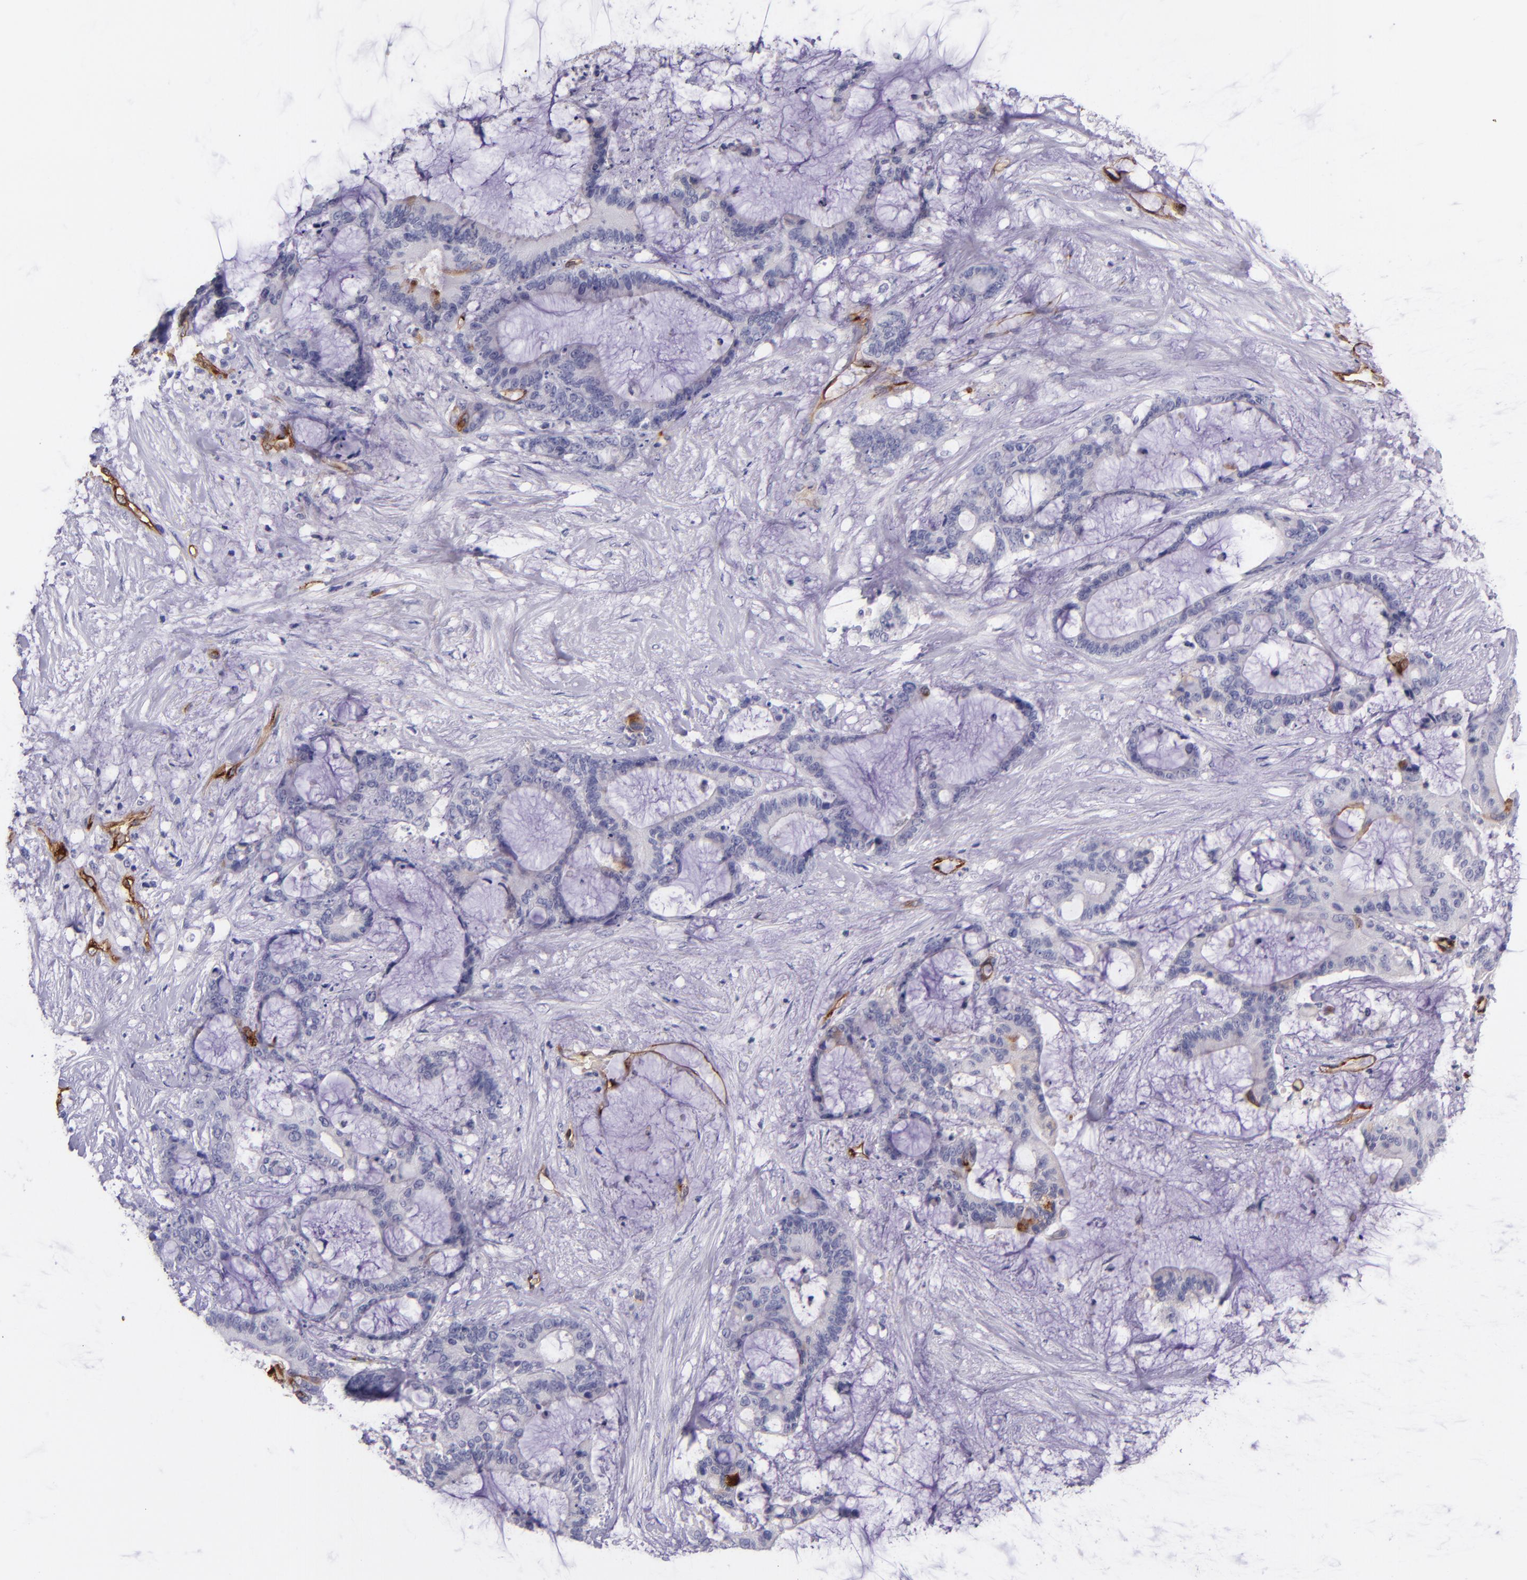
{"staining": {"intensity": "negative", "quantity": "none", "location": "none"}, "tissue": "liver cancer", "cell_type": "Tumor cells", "image_type": "cancer", "snomed": [{"axis": "morphology", "description": "Cholangiocarcinoma"}, {"axis": "topography", "description": "Liver"}], "caption": "DAB immunohistochemical staining of liver cancer (cholangiocarcinoma) displays no significant expression in tumor cells.", "gene": "NOS3", "patient": {"sex": "female", "age": 73}}